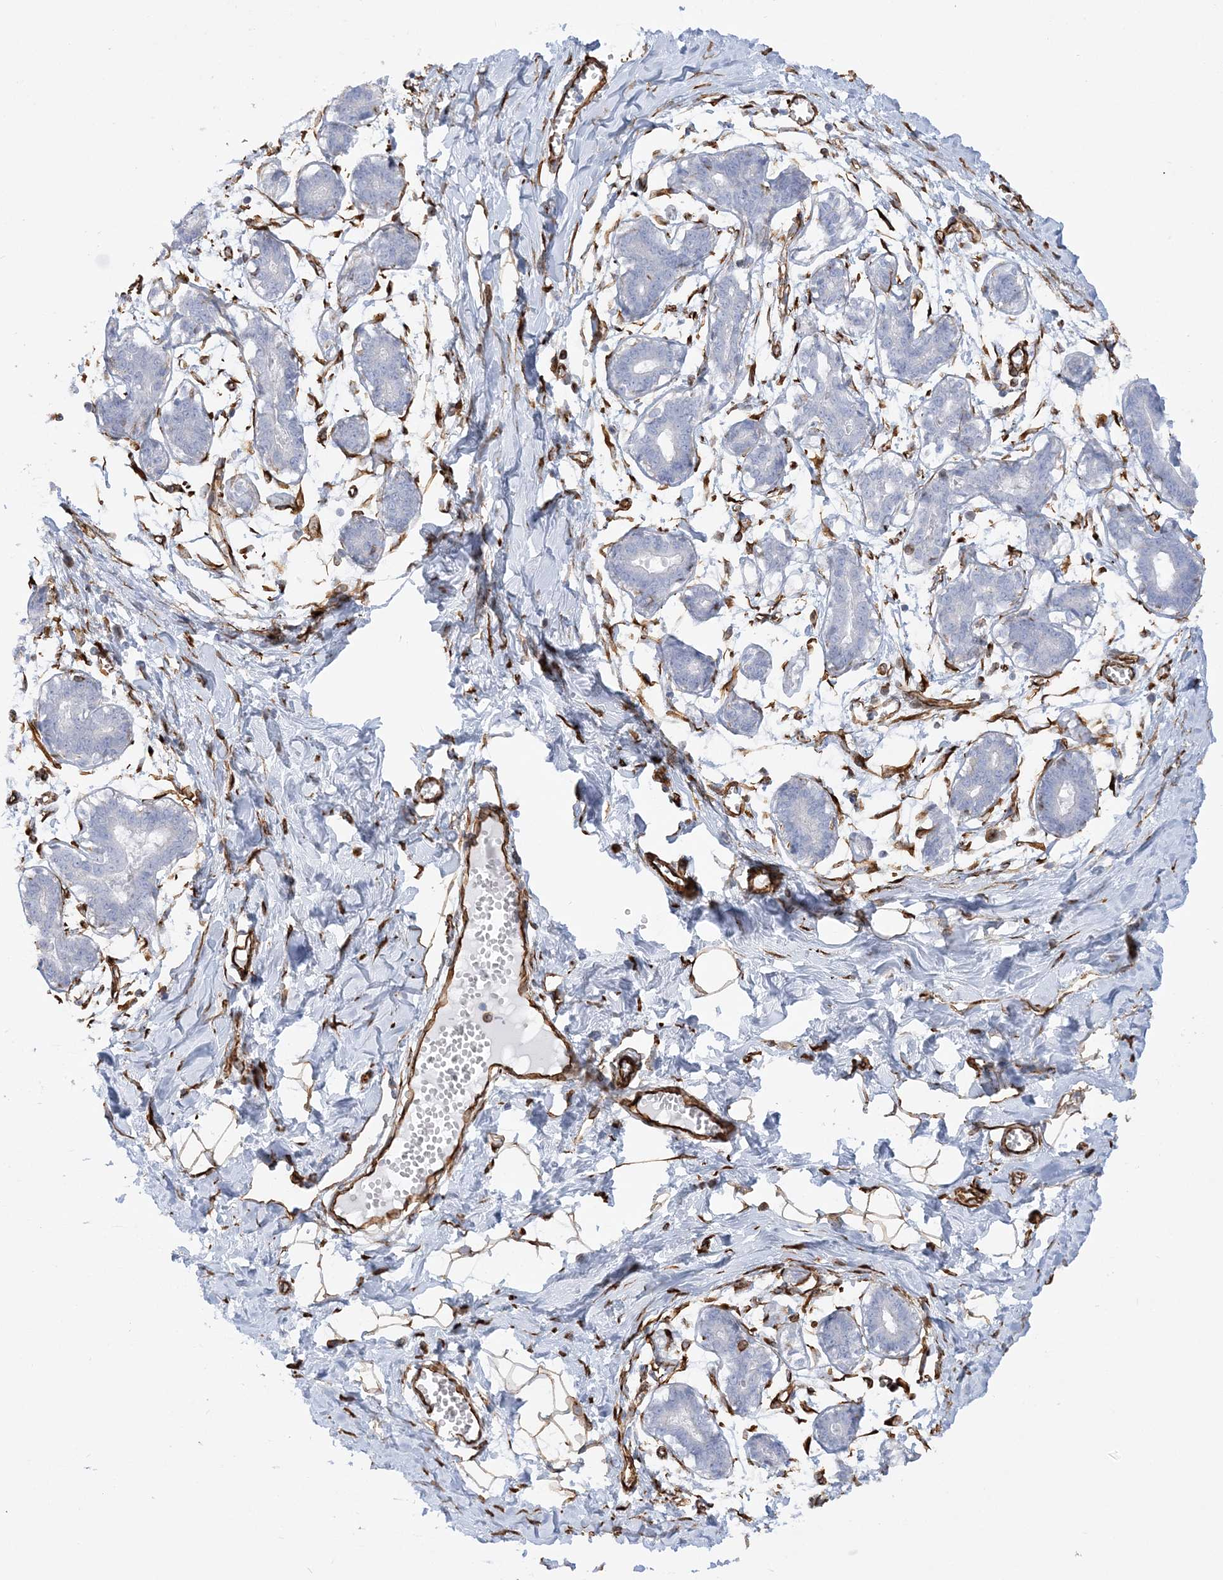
{"staining": {"intensity": "moderate", "quantity": ">75%", "location": "cytoplasmic/membranous,nuclear"}, "tissue": "breast", "cell_type": "Adipocytes", "image_type": "normal", "snomed": [{"axis": "morphology", "description": "Normal tissue, NOS"}, {"axis": "topography", "description": "Breast"}], "caption": "Immunohistochemical staining of normal breast demonstrates moderate cytoplasmic/membranous,nuclear protein positivity in about >75% of adipocytes.", "gene": "SCLT1", "patient": {"sex": "female", "age": 27}}